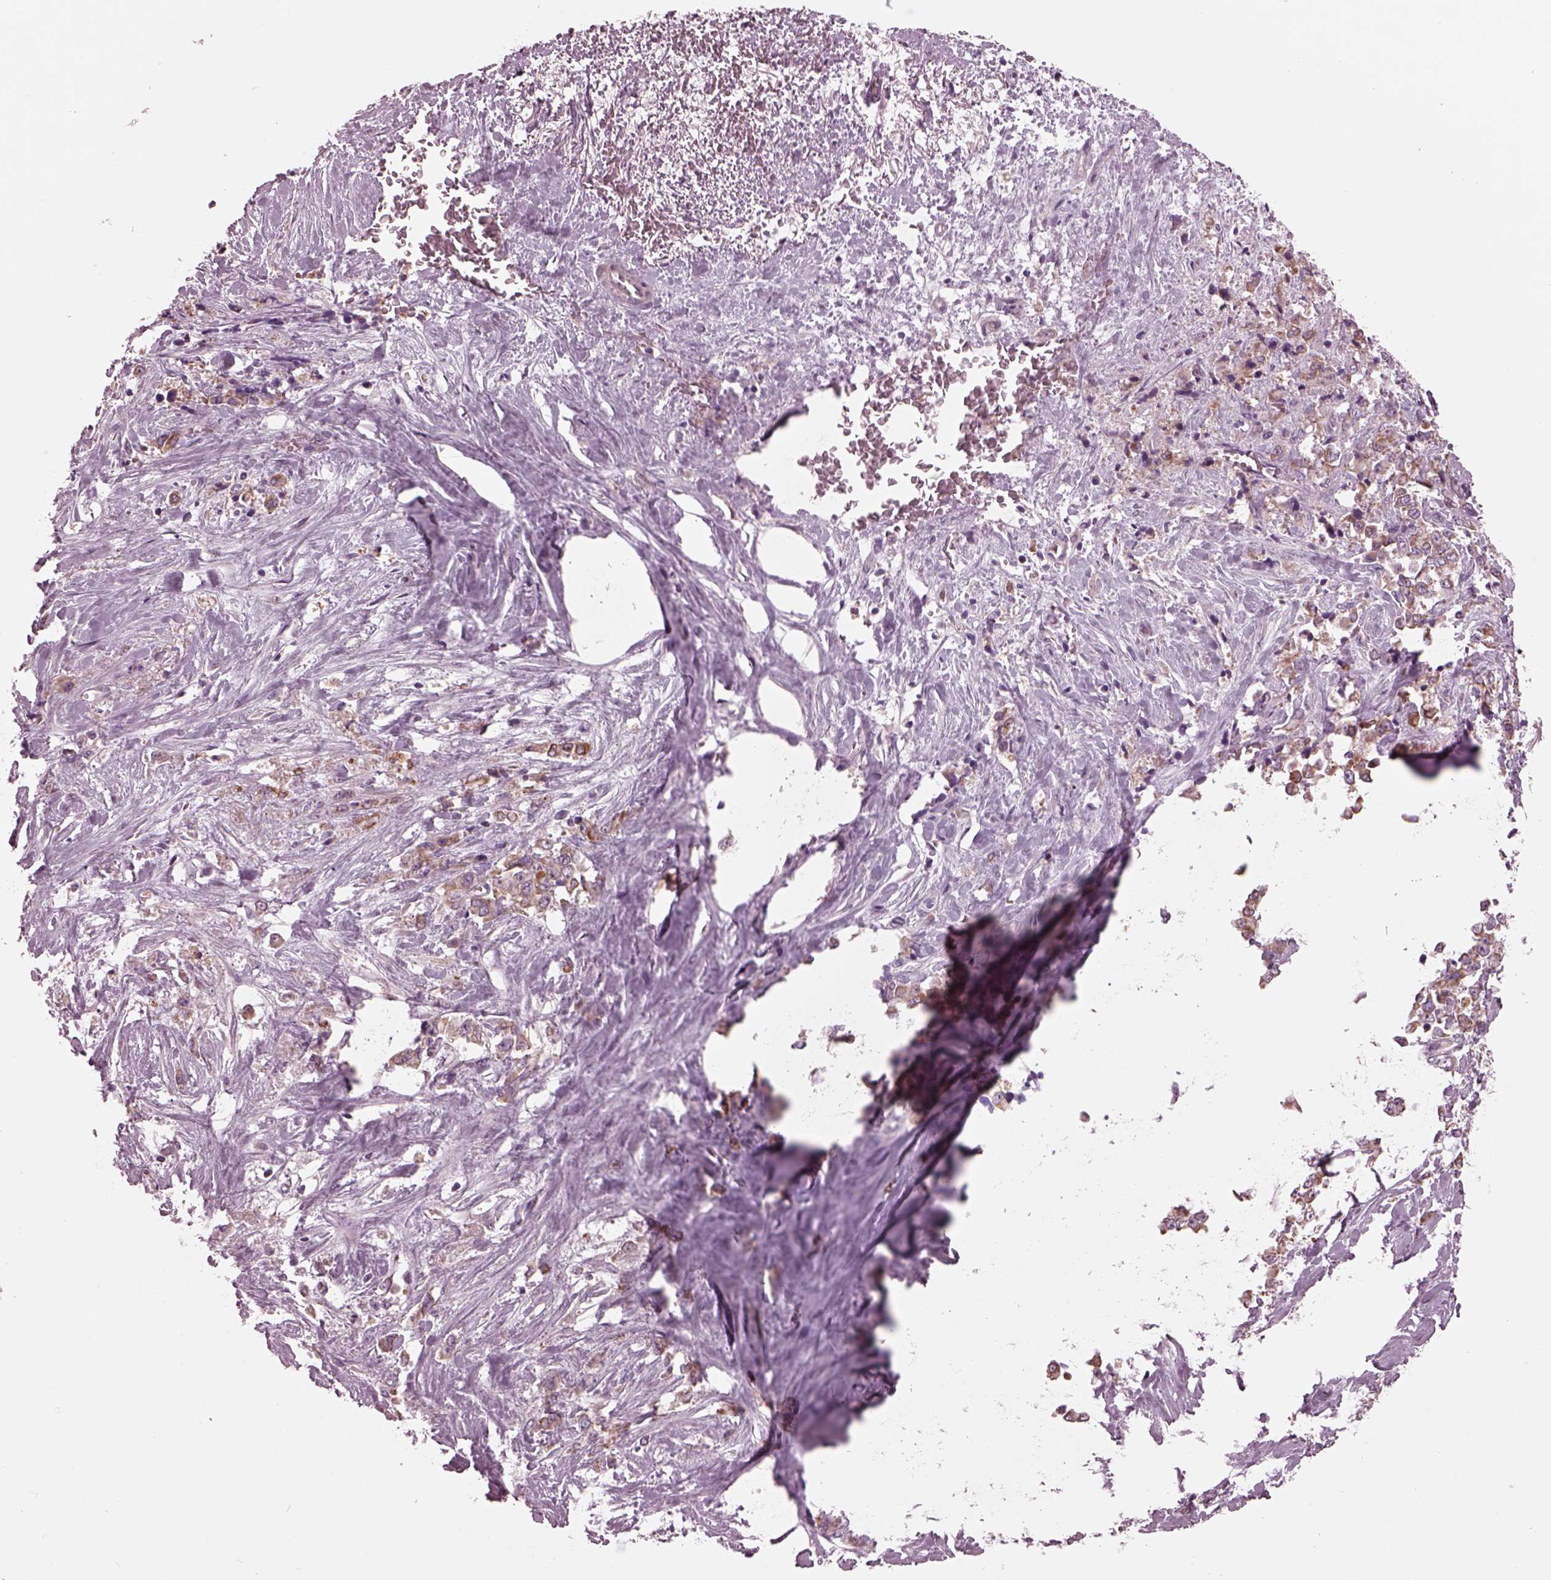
{"staining": {"intensity": "moderate", "quantity": "<25%", "location": "cytoplasmic/membranous"}, "tissue": "stomach cancer", "cell_type": "Tumor cells", "image_type": "cancer", "snomed": [{"axis": "morphology", "description": "Adenocarcinoma, NOS"}, {"axis": "topography", "description": "Stomach"}], "caption": "The micrograph displays a brown stain indicating the presence of a protein in the cytoplasmic/membranous of tumor cells in stomach adenocarcinoma.", "gene": "AP4M1", "patient": {"sex": "female", "age": 76}}